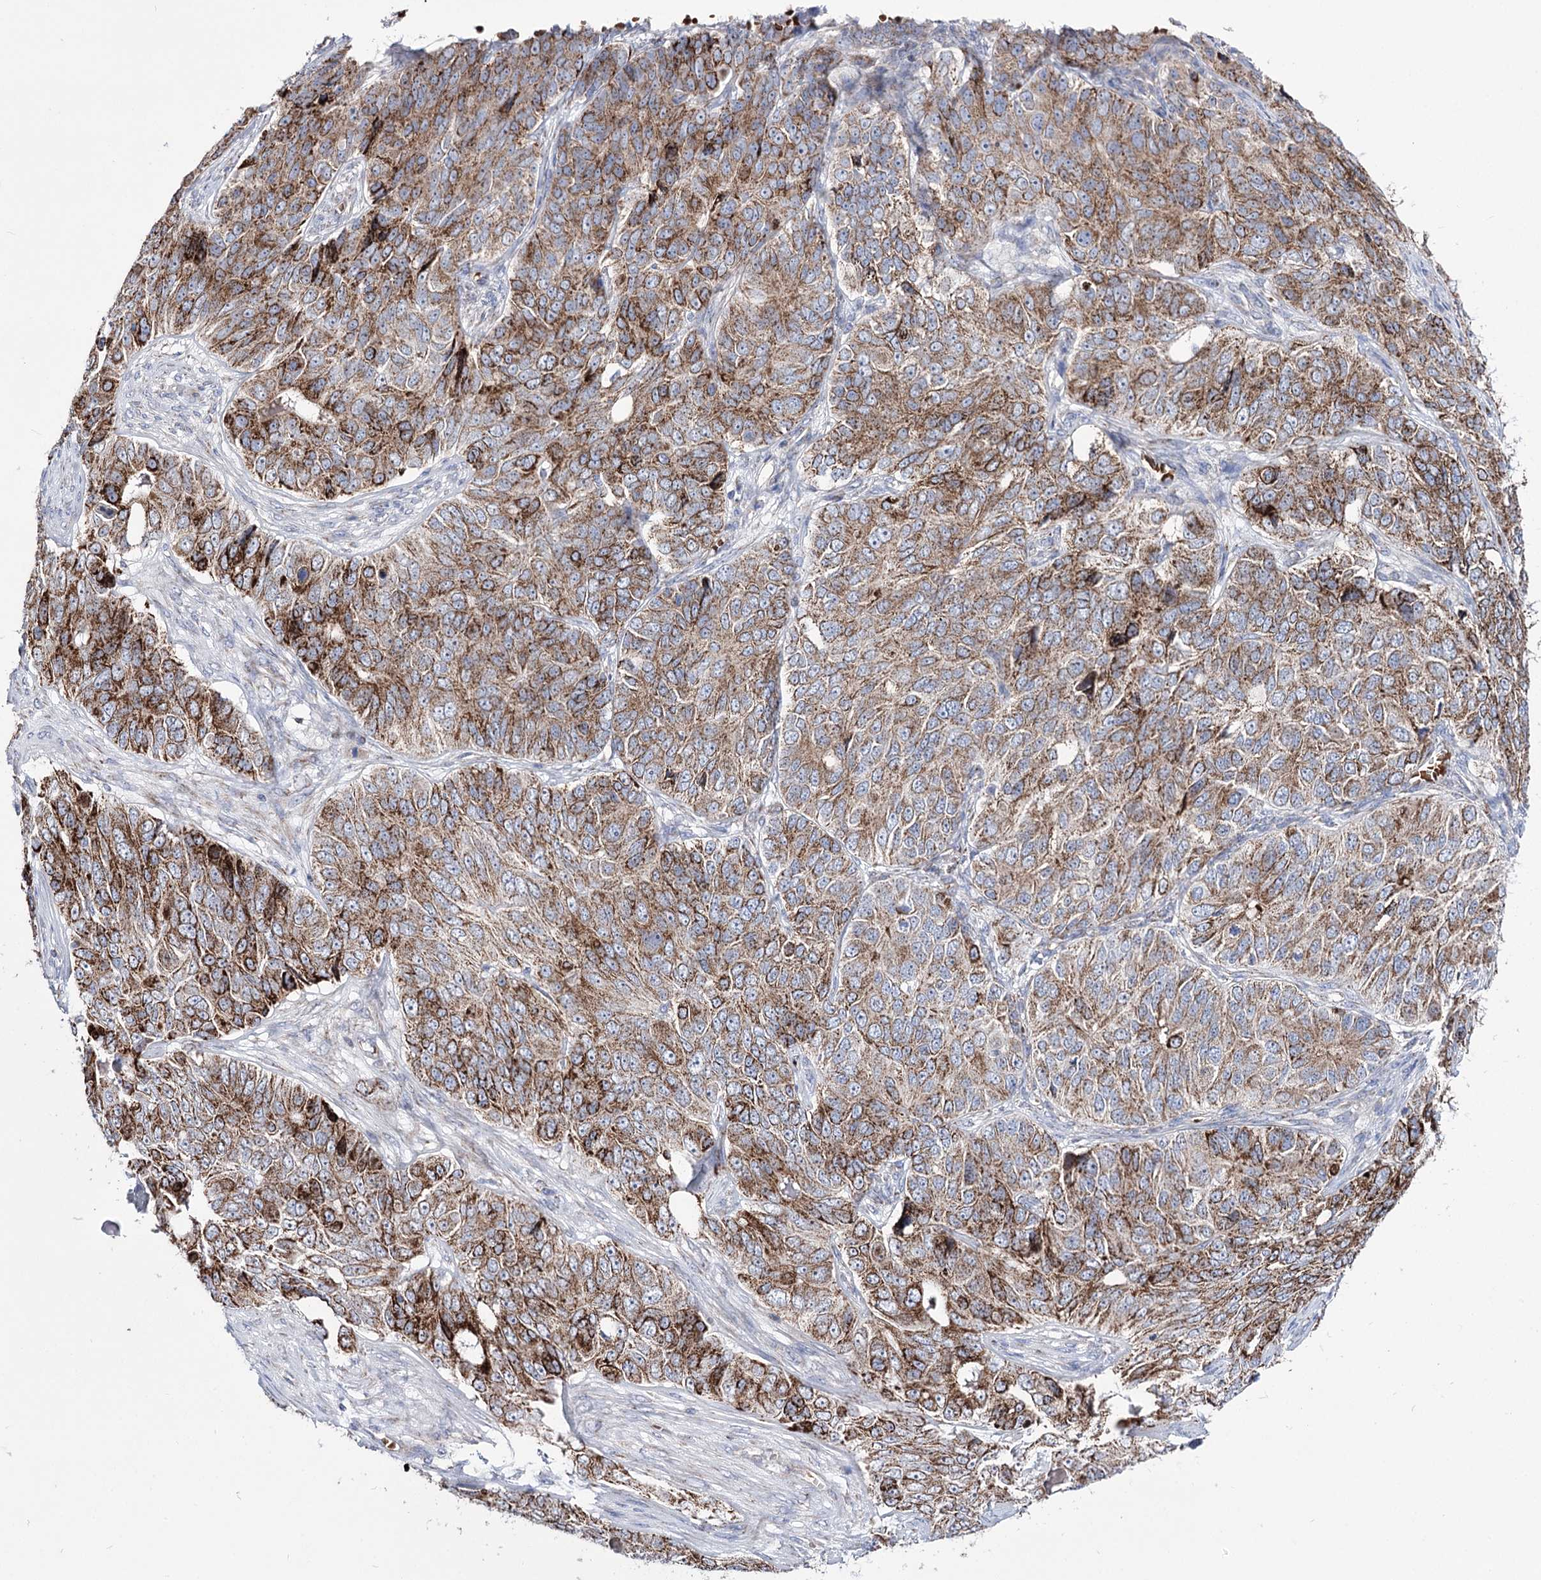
{"staining": {"intensity": "strong", "quantity": "25%-75%", "location": "cytoplasmic/membranous"}, "tissue": "ovarian cancer", "cell_type": "Tumor cells", "image_type": "cancer", "snomed": [{"axis": "morphology", "description": "Carcinoma, endometroid"}, {"axis": "topography", "description": "Ovary"}], "caption": "The photomicrograph demonstrates staining of ovarian endometroid carcinoma, revealing strong cytoplasmic/membranous protein expression (brown color) within tumor cells.", "gene": "OSBPL5", "patient": {"sex": "female", "age": 51}}